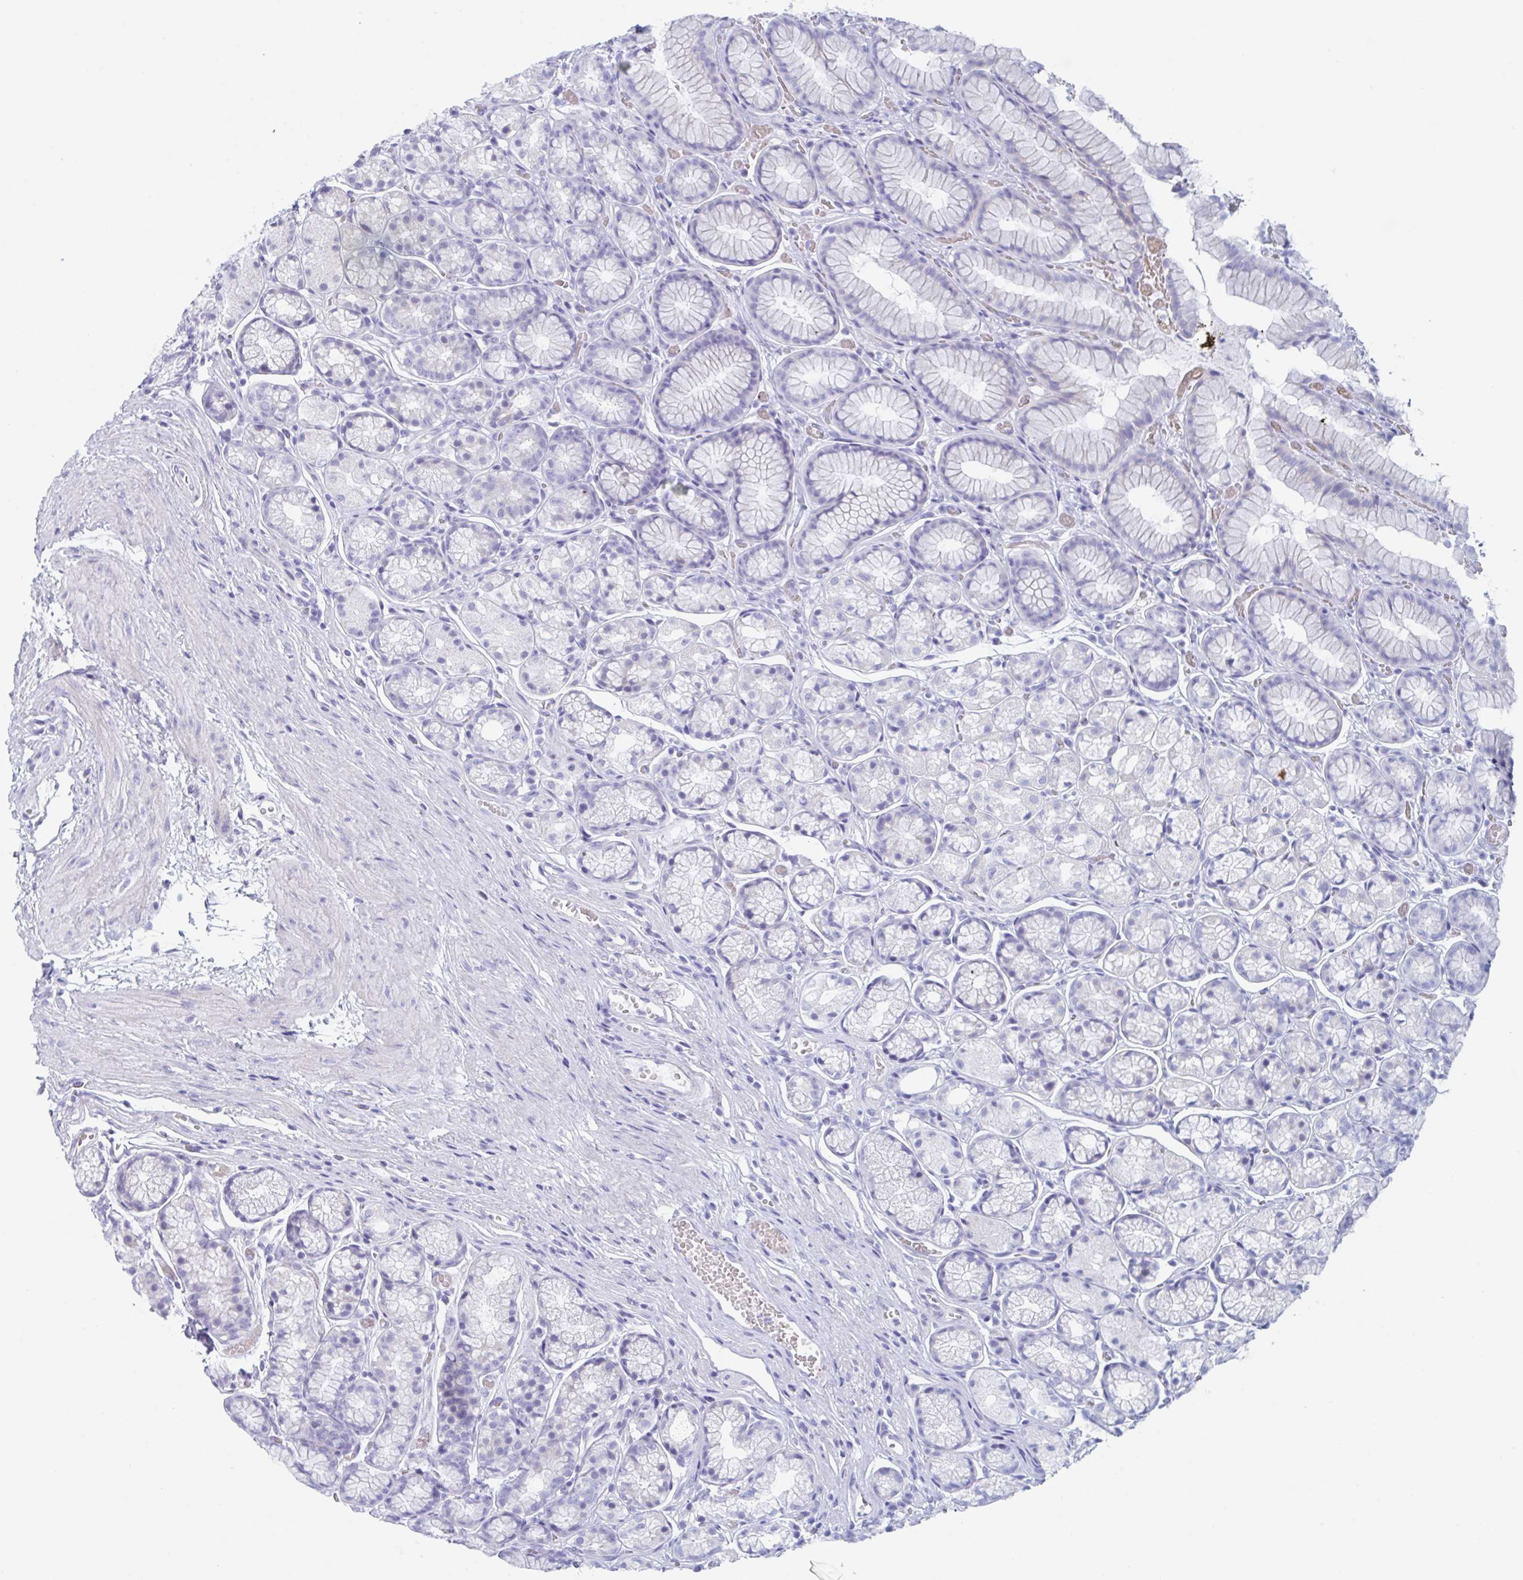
{"staining": {"intensity": "negative", "quantity": "none", "location": "none"}, "tissue": "stomach", "cell_type": "Glandular cells", "image_type": "normal", "snomed": [{"axis": "morphology", "description": "Normal tissue, NOS"}, {"axis": "topography", "description": "Smooth muscle"}, {"axis": "topography", "description": "Stomach"}], "caption": "Stomach stained for a protein using immunohistochemistry displays no staining glandular cells.", "gene": "ZPBP", "patient": {"sex": "male", "age": 70}}